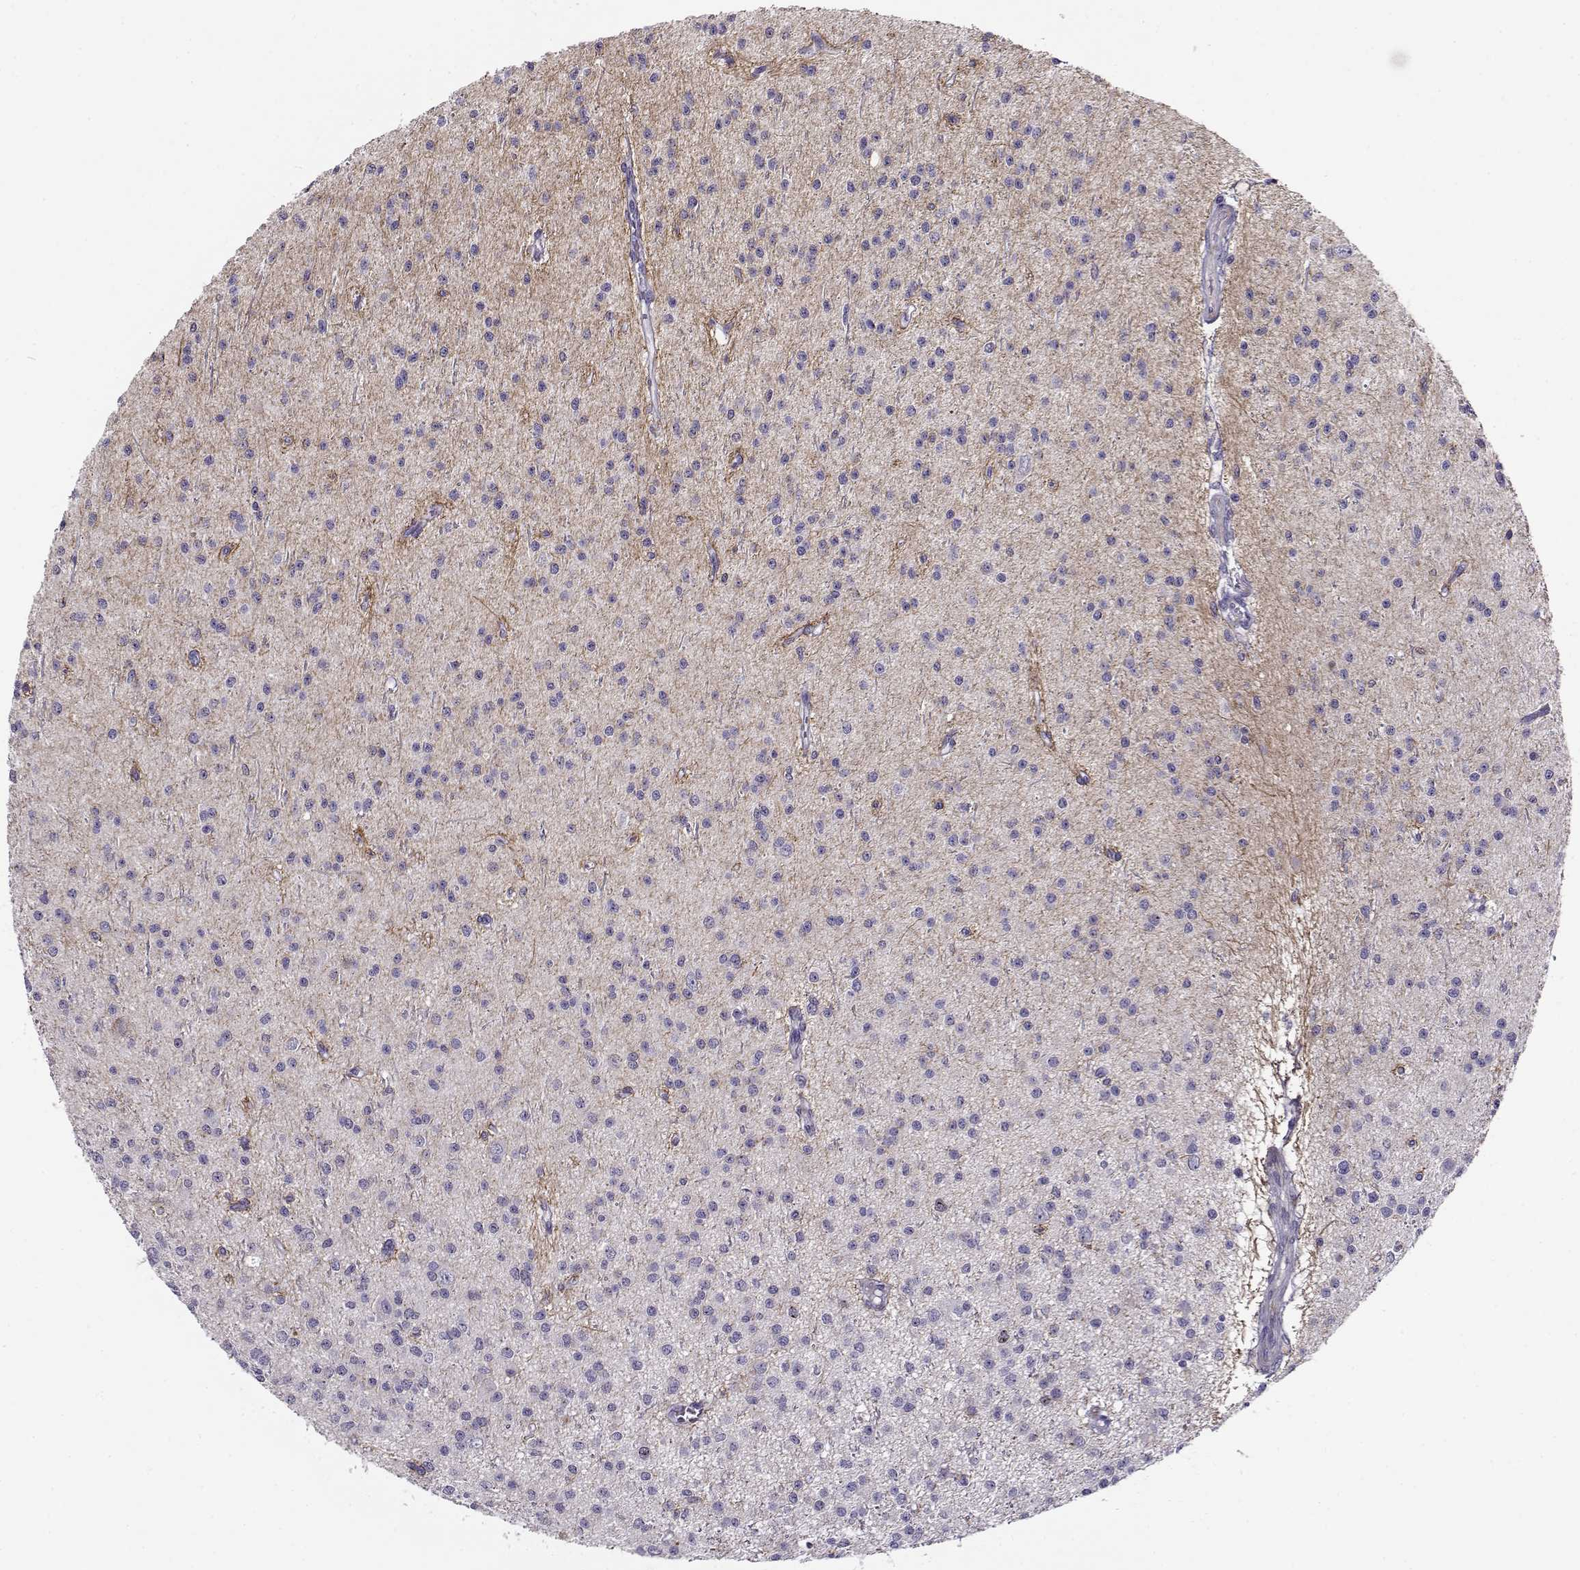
{"staining": {"intensity": "negative", "quantity": "none", "location": "none"}, "tissue": "glioma", "cell_type": "Tumor cells", "image_type": "cancer", "snomed": [{"axis": "morphology", "description": "Glioma, malignant, Low grade"}, {"axis": "topography", "description": "Brain"}], "caption": "IHC histopathology image of malignant low-grade glioma stained for a protein (brown), which reveals no expression in tumor cells.", "gene": "NPW", "patient": {"sex": "male", "age": 27}}